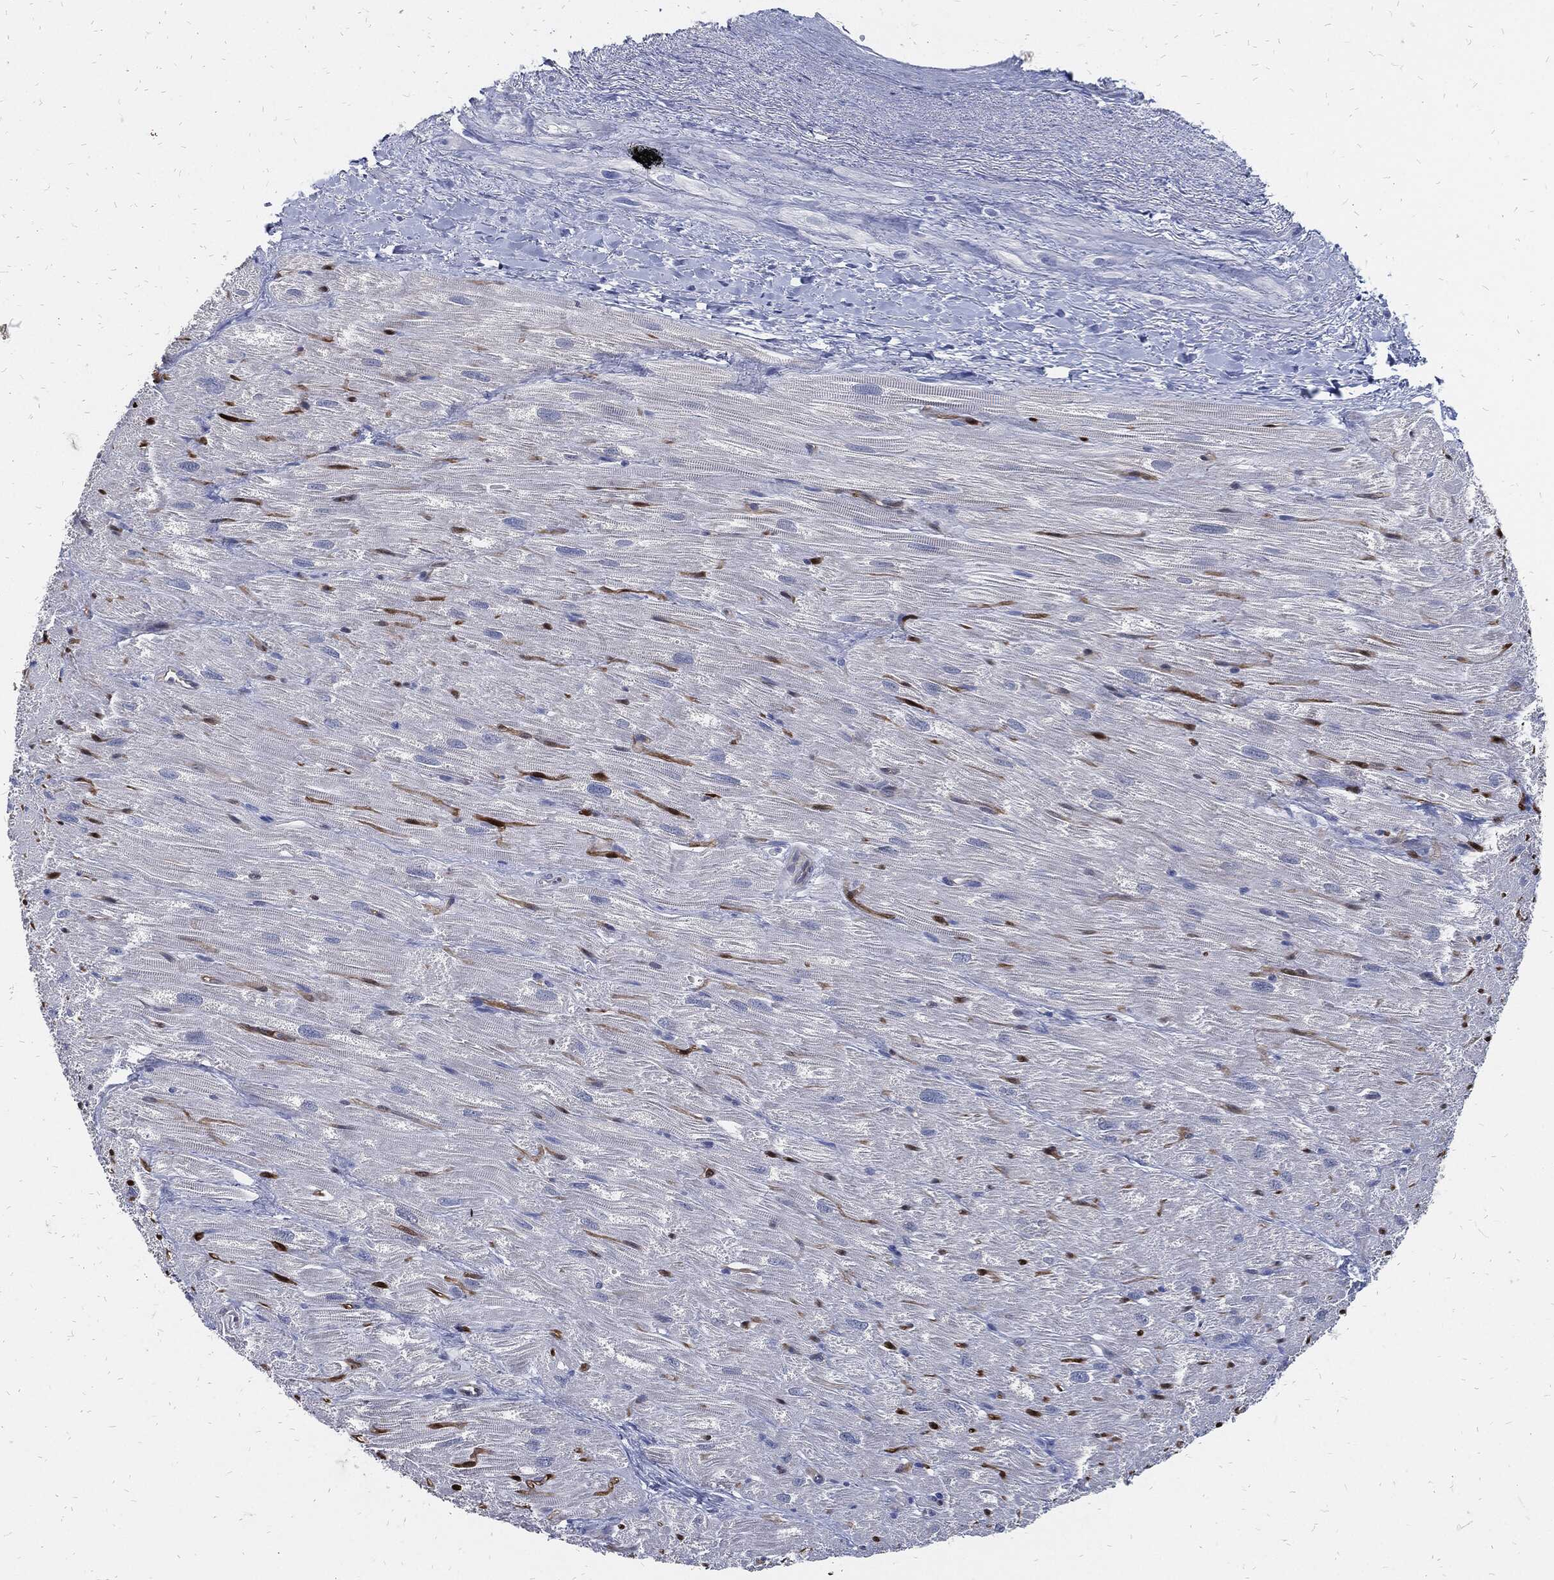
{"staining": {"intensity": "negative", "quantity": "none", "location": "none"}, "tissue": "heart muscle", "cell_type": "Cardiomyocytes", "image_type": "normal", "snomed": [{"axis": "morphology", "description": "Normal tissue, NOS"}, {"axis": "topography", "description": "Heart"}], "caption": "Immunohistochemistry (IHC) image of normal heart muscle: heart muscle stained with DAB (3,3'-diaminobenzidine) reveals no significant protein staining in cardiomyocytes. (DAB (3,3'-diaminobenzidine) immunohistochemistry with hematoxylin counter stain).", "gene": "FABP4", "patient": {"sex": "male", "age": 62}}